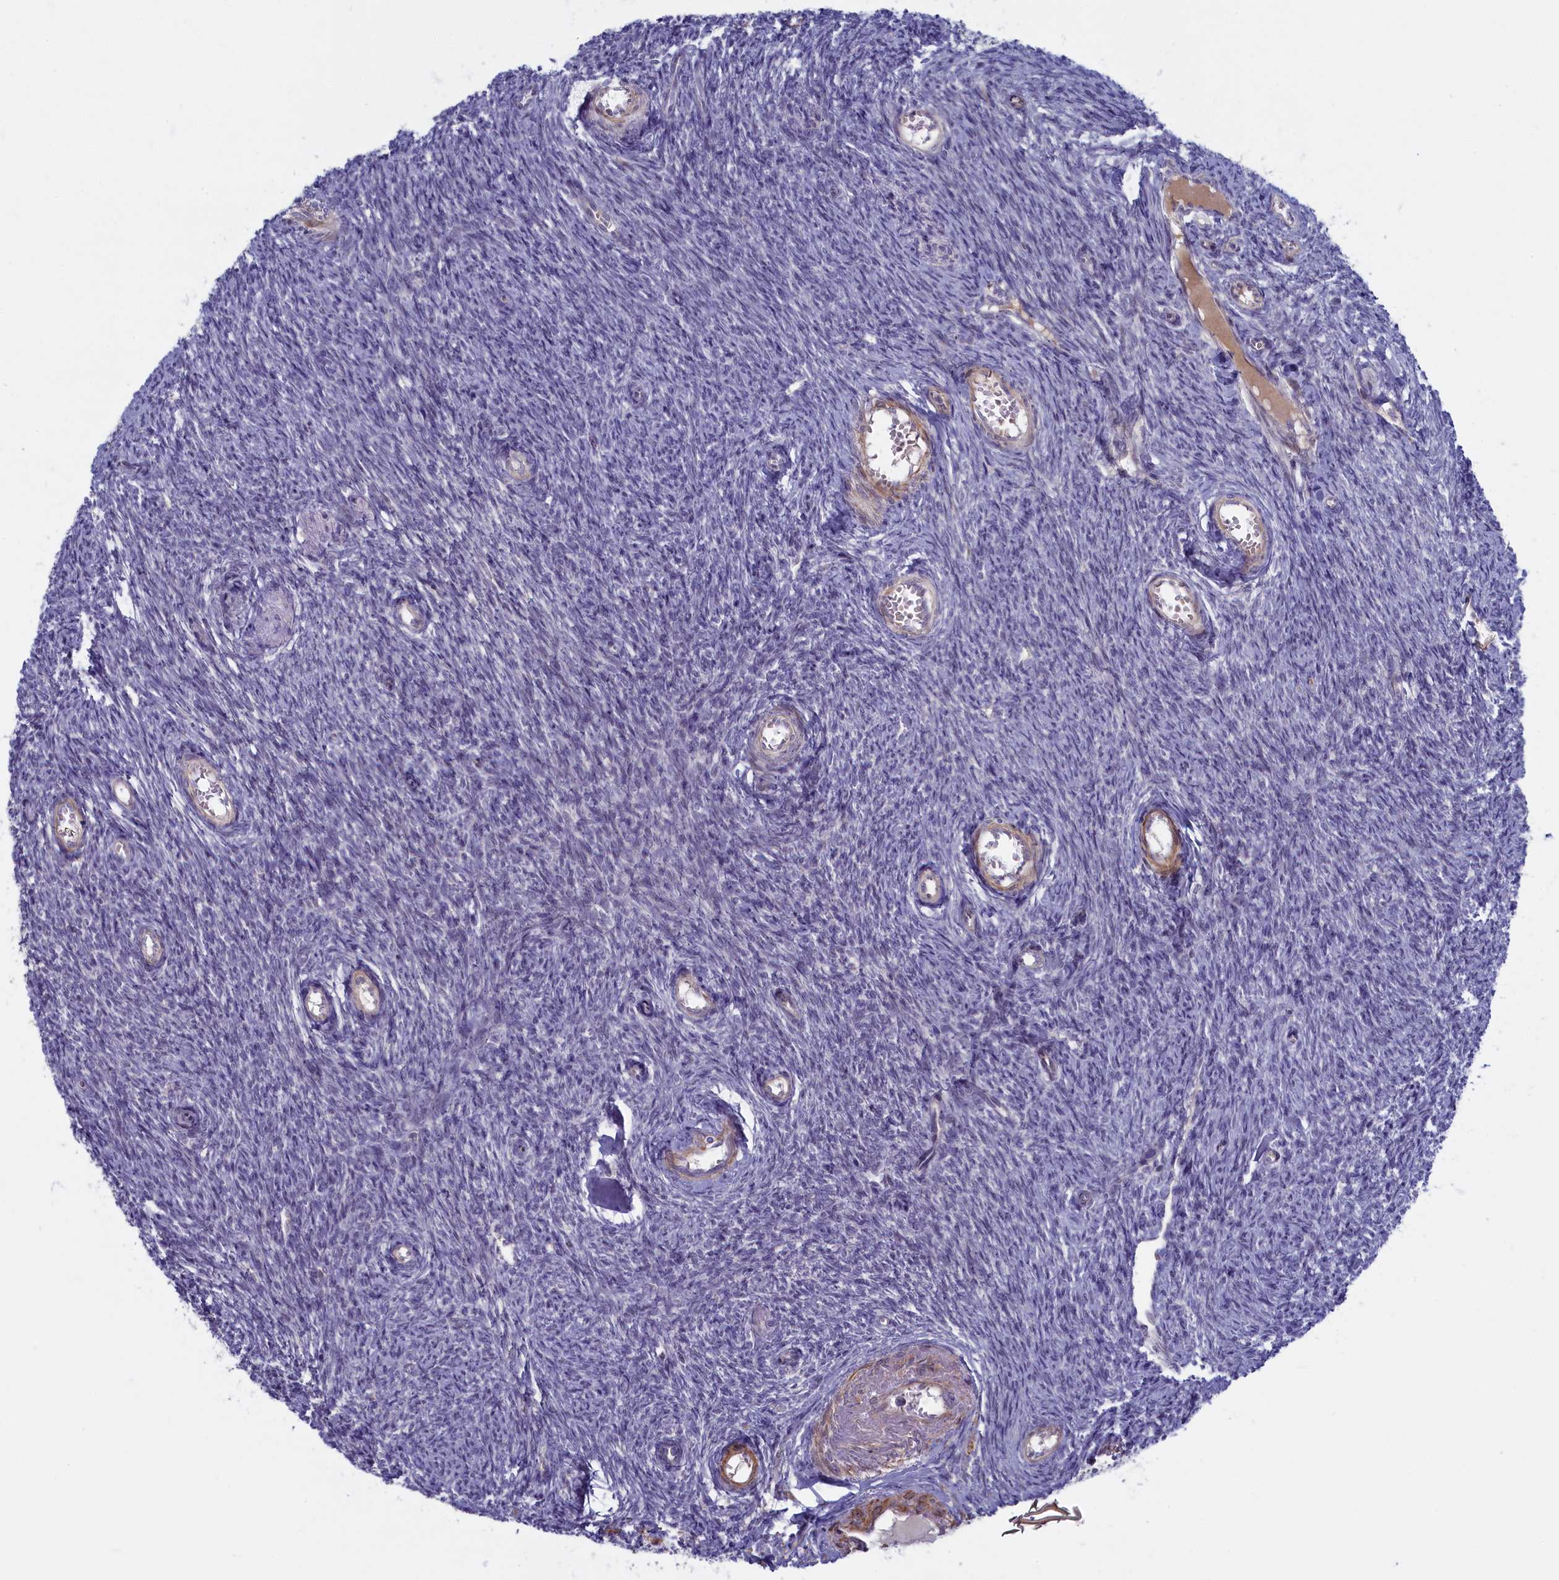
{"staining": {"intensity": "negative", "quantity": "none", "location": "none"}, "tissue": "ovary", "cell_type": "Ovarian stroma cells", "image_type": "normal", "snomed": [{"axis": "morphology", "description": "Normal tissue, NOS"}, {"axis": "topography", "description": "Ovary"}], "caption": "High power microscopy micrograph of an IHC histopathology image of benign ovary, revealing no significant staining in ovarian stroma cells.", "gene": "TRPM4", "patient": {"sex": "female", "age": 44}}